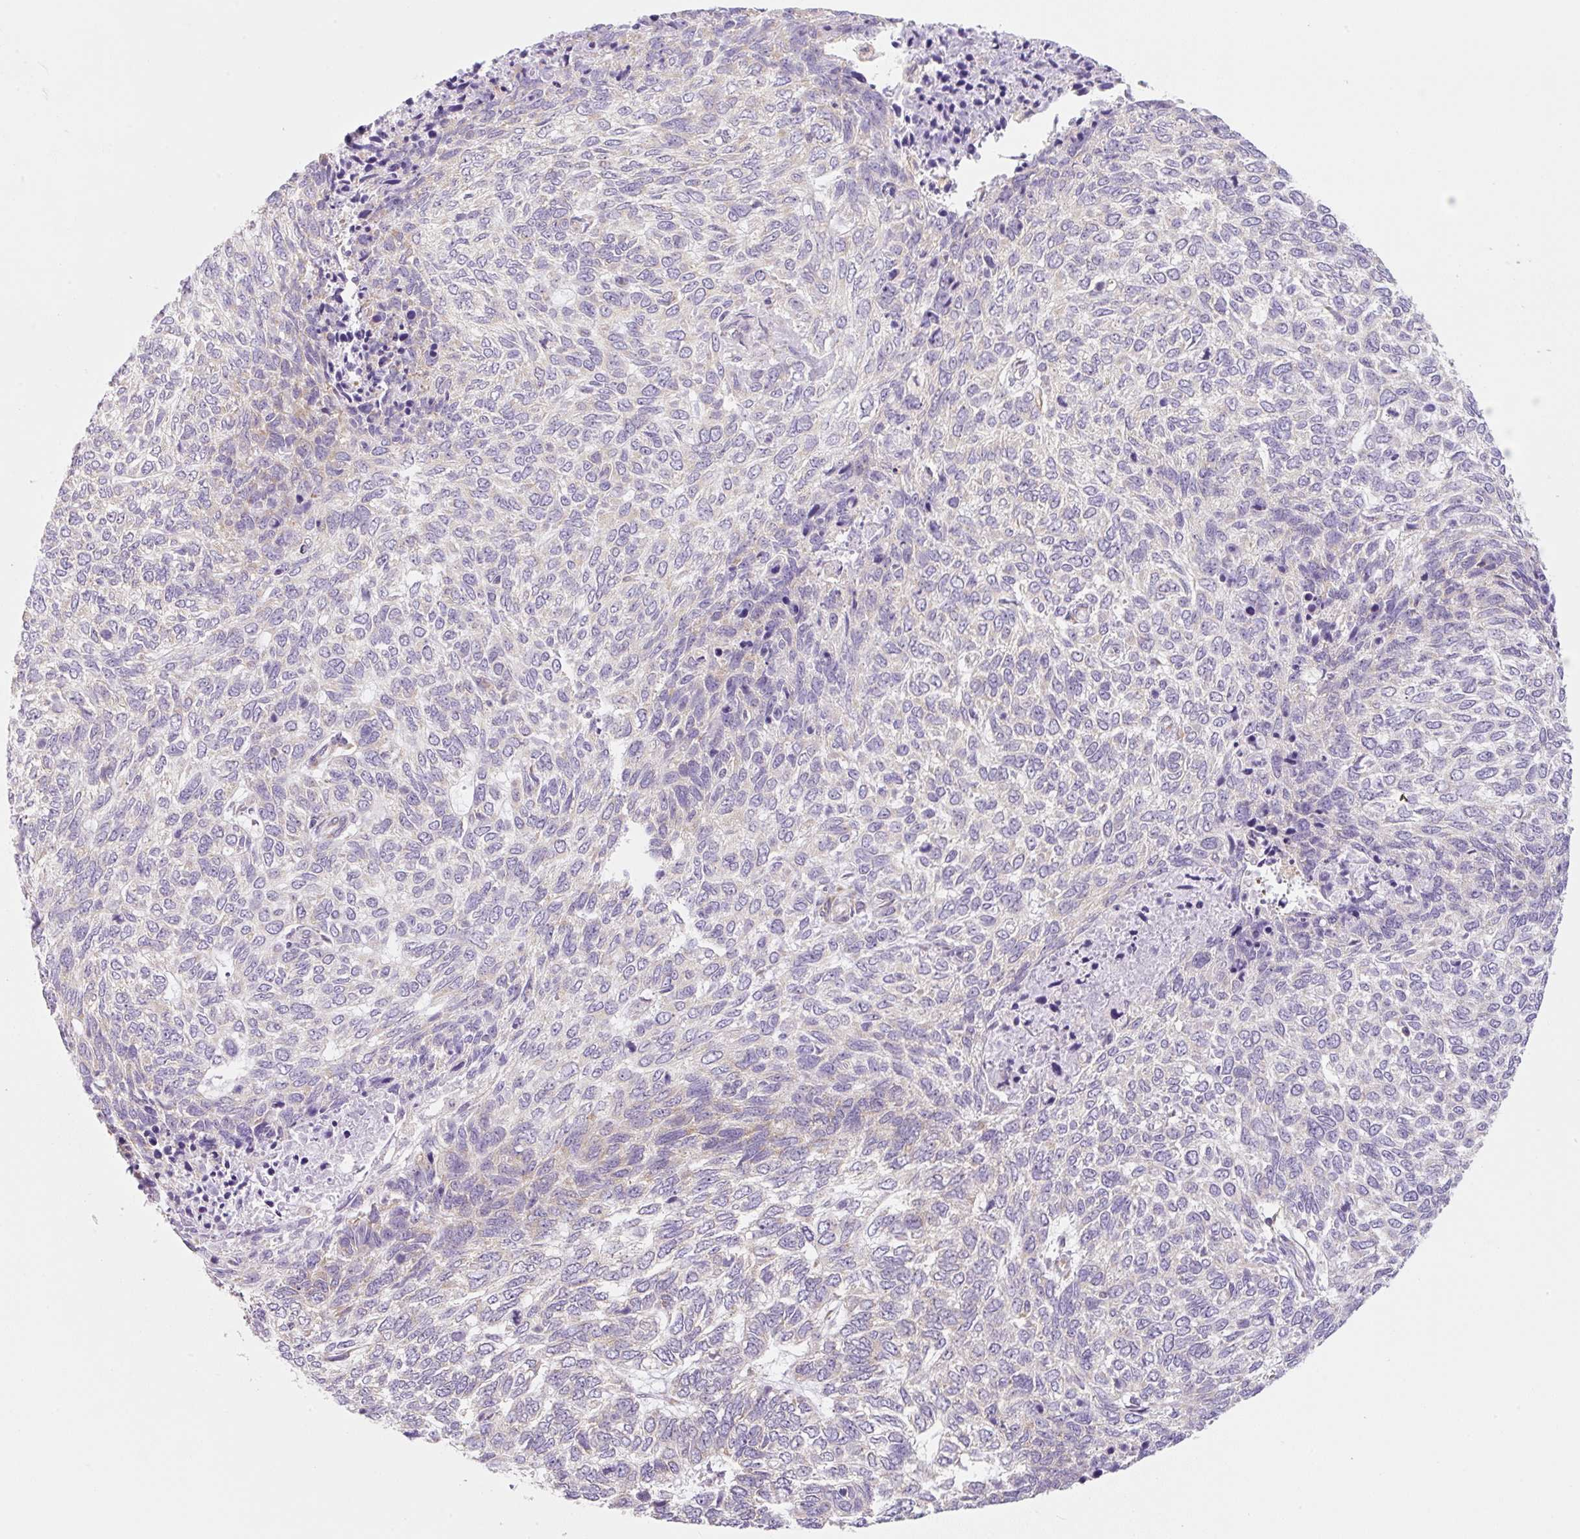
{"staining": {"intensity": "negative", "quantity": "none", "location": "none"}, "tissue": "skin cancer", "cell_type": "Tumor cells", "image_type": "cancer", "snomed": [{"axis": "morphology", "description": "Basal cell carcinoma"}, {"axis": "topography", "description": "Skin"}], "caption": "Immunohistochemistry of human skin cancer (basal cell carcinoma) displays no positivity in tumor cells.", "gene": "RPL18A", "patient": {"sex": "female", "age": 65}}